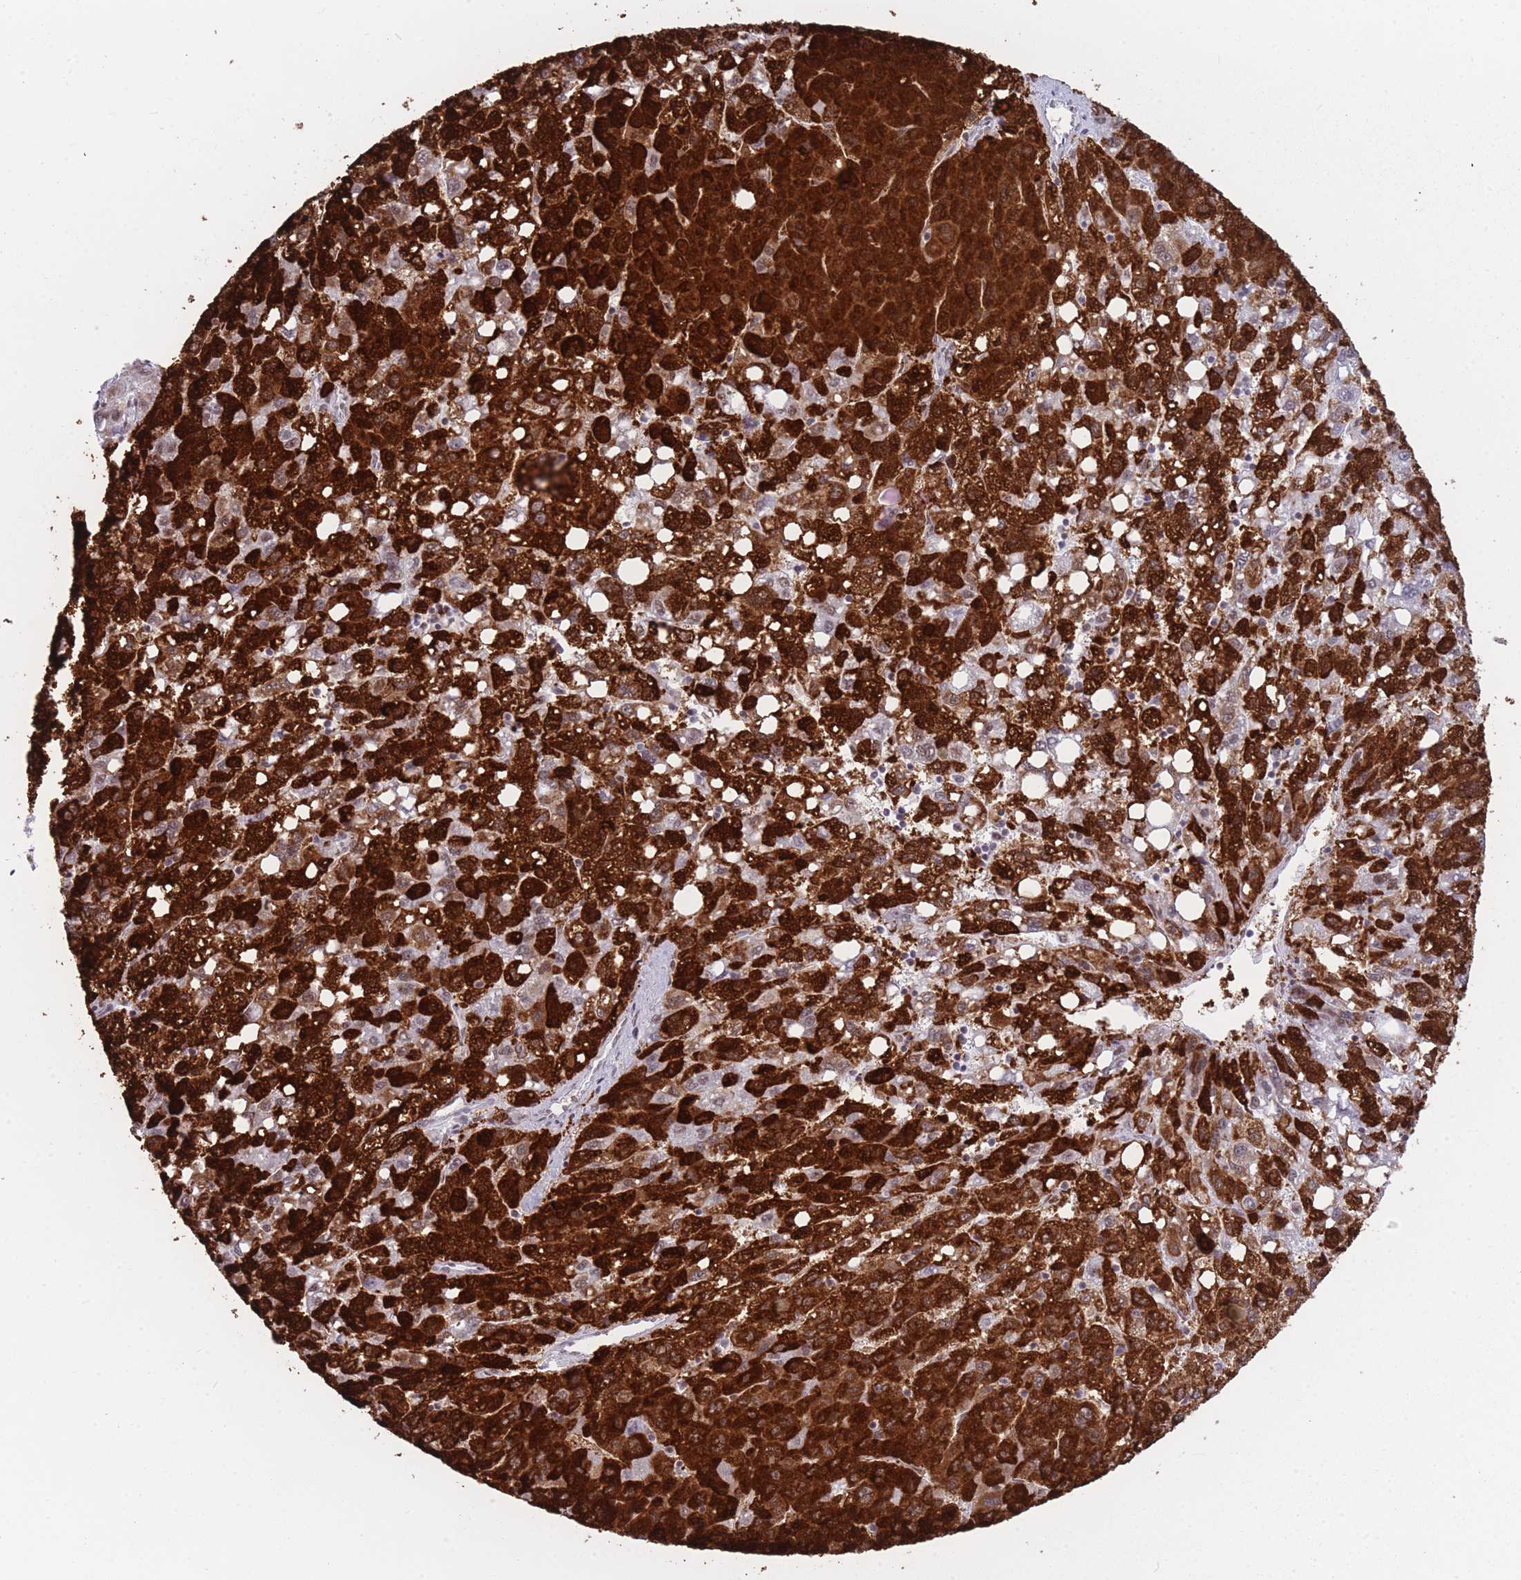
{"staining": {"intensity": "strong", "quantity": ">75%", "location": "cytoplasmic/membranous,nuclear"}, "tissue": "liver cancer", "cell_type": "Tumor cells", "image_type": "cancer", "snomed": [{"axis": "morphology", "description": "Carcinoma, Hepatocellular, NOS"}, {"axis": "topography", "description": "Liver"}], "caption": "Liver cancer was stained to show a protein in brown. There is high levels of strong cytoplasmic/membranous and nuclear positivity in approximately >75% of tumor cells.", "gene": "HNRNPUL1", "patient": {"sex": "female", "age": 82}}